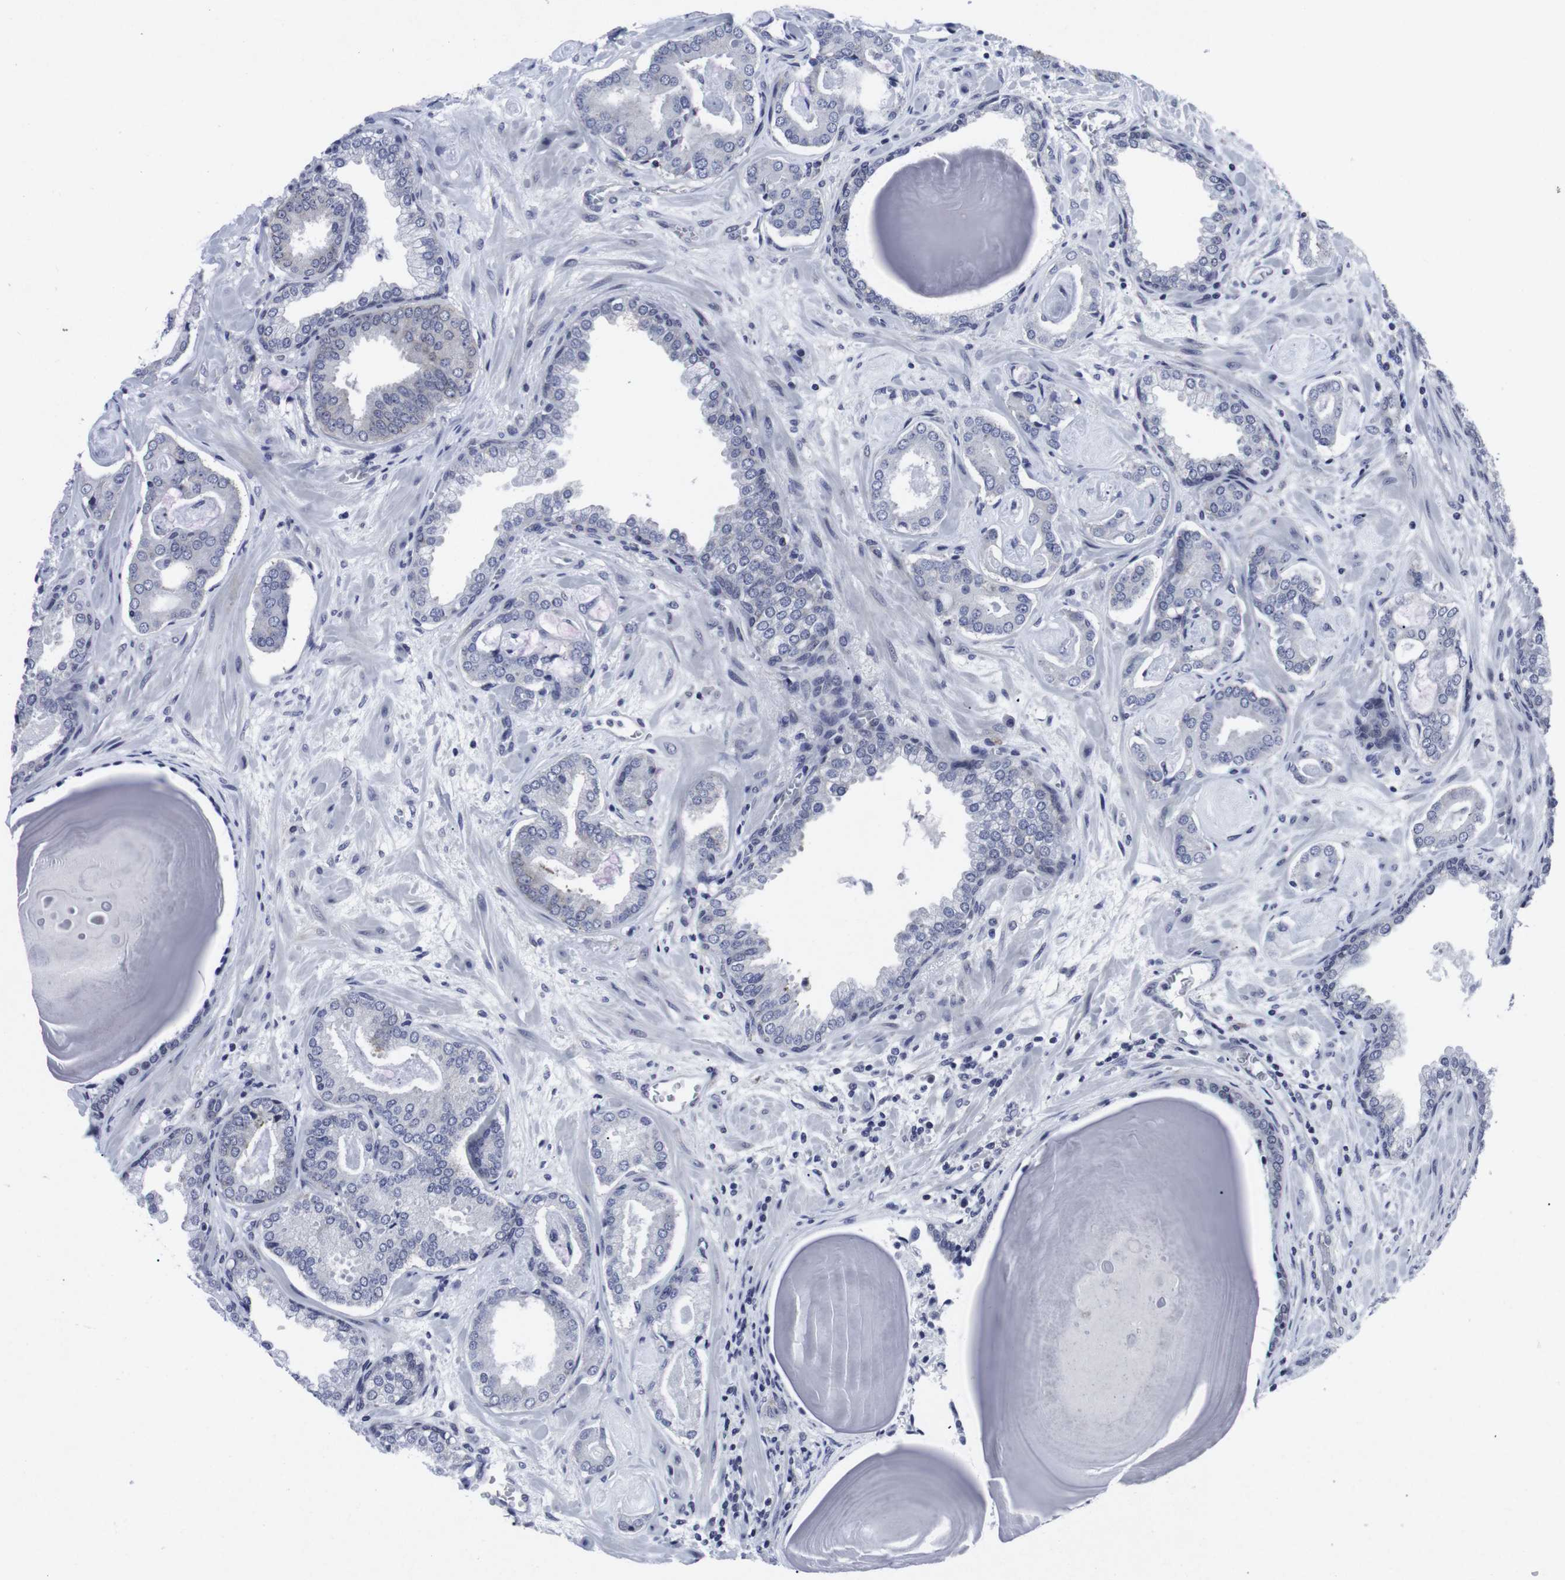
{"staining": {"intensity": "negative", "quantity": "none", "location": "none"}, "tissue": "prostate cancer", "cell_type": "Tumor cells", "image_type": "cancer", "snomed": [{"axis": "morphology", "description": "Adenocarcinoma, Low grade"}, {"axis": "topography", "description": "Prostate"}], "caption": "Immunohistochemistry (IHC) of prostate low-grade adenocarcinoma shows no staining in tumor cells.", "gene": "GEMIN2", "patient": {"sex": "male", "age": 53}}